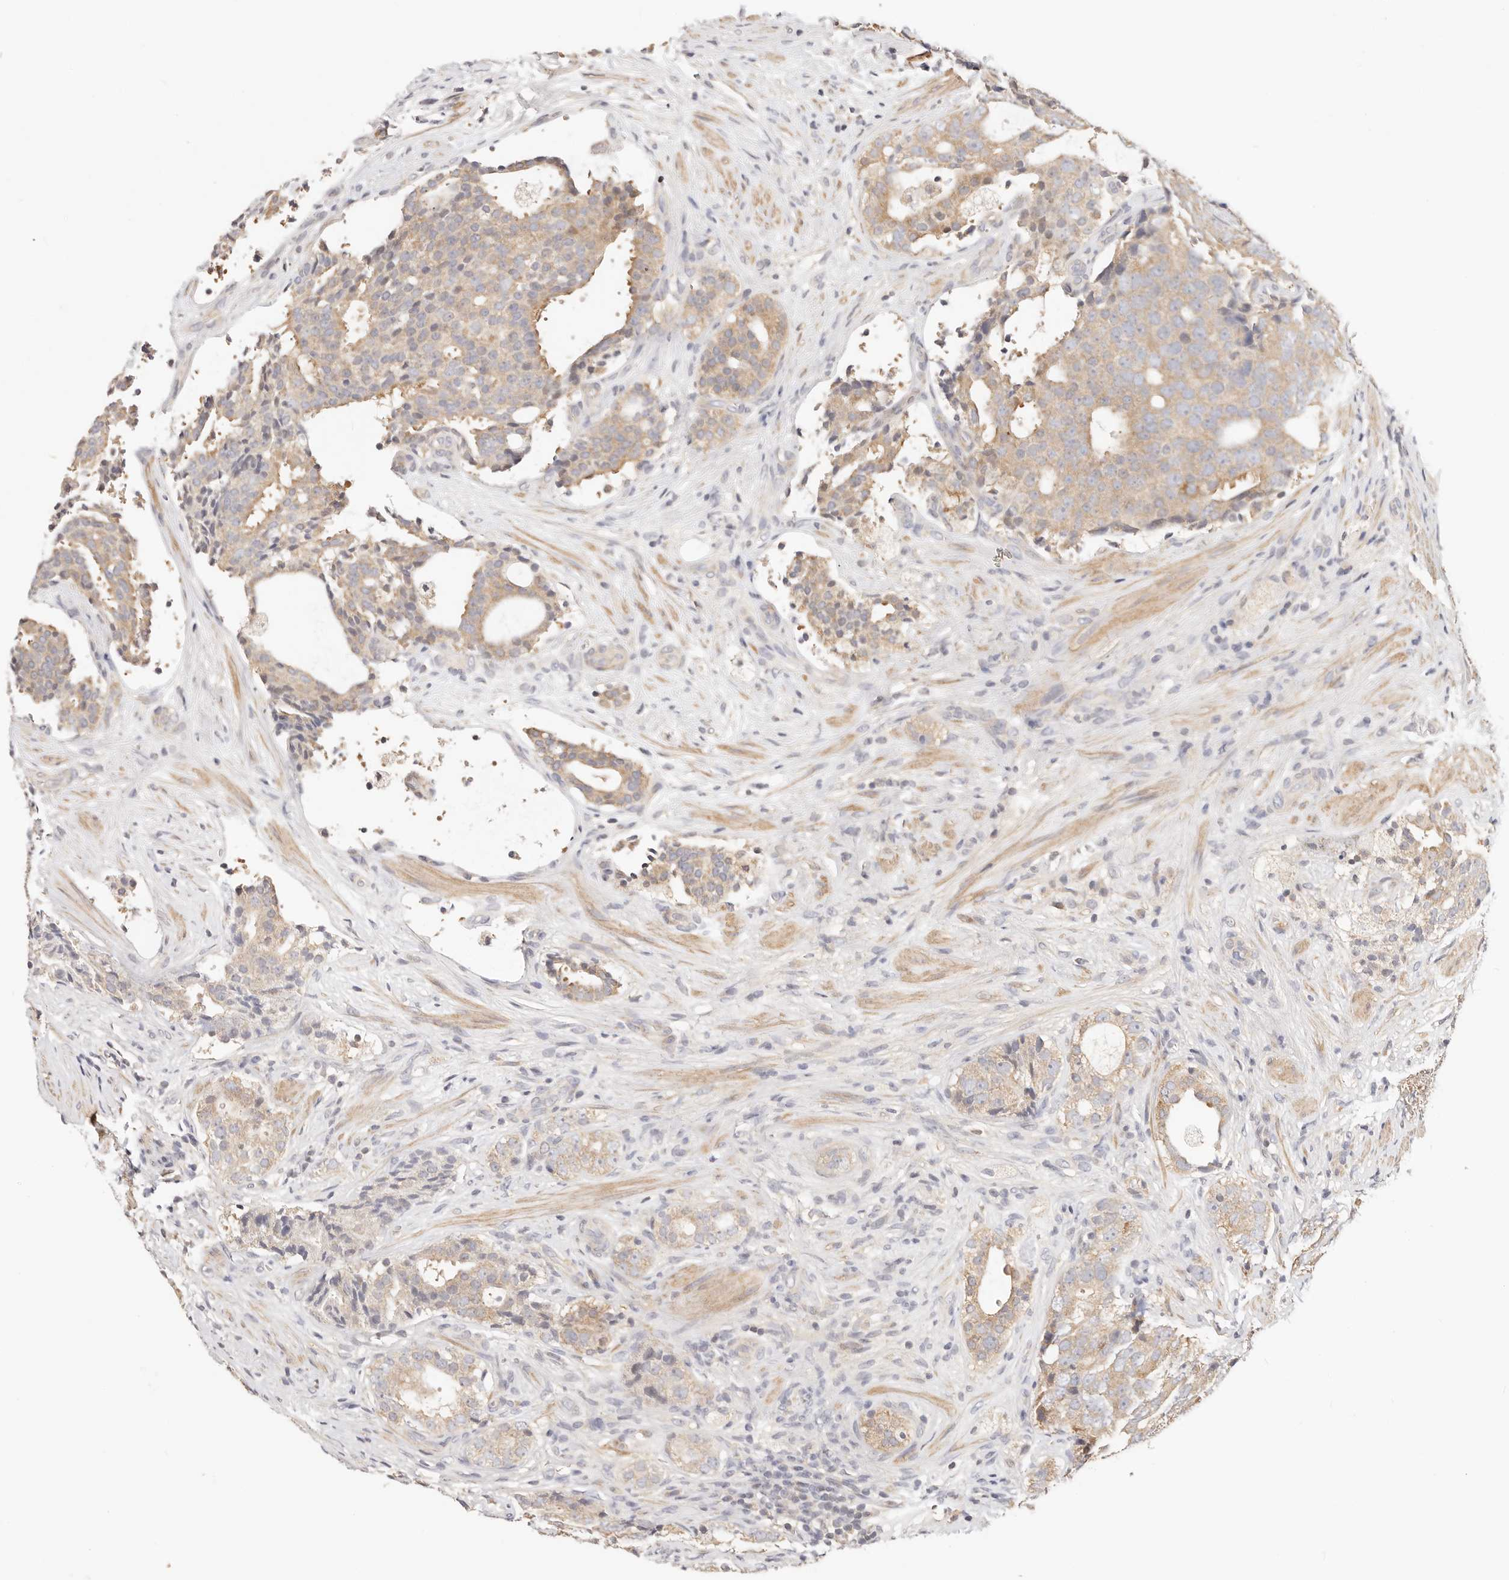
{"staining": {"intensity": "weak", "quantity": ">75%", "location": "cytoplasmic/membranous"}, "tissue": "prostate cancer", "cell_type": "Tumor cells", "image_type": "cancer", "snomed": [{"axis": "morphology", "description": "Adenocarcinoma, High grade"}, {"axis": "topography", "description": "Prostate"}], "caption": "Human adenocarcinoma (high-grade) (prostate) stained with a brown dye displays weak cytoplasmic/membranous positive staining in approximately >75% of tumor cells.", "gene": "KCMF1", "patient": {"sex": "male", "age": 56}}